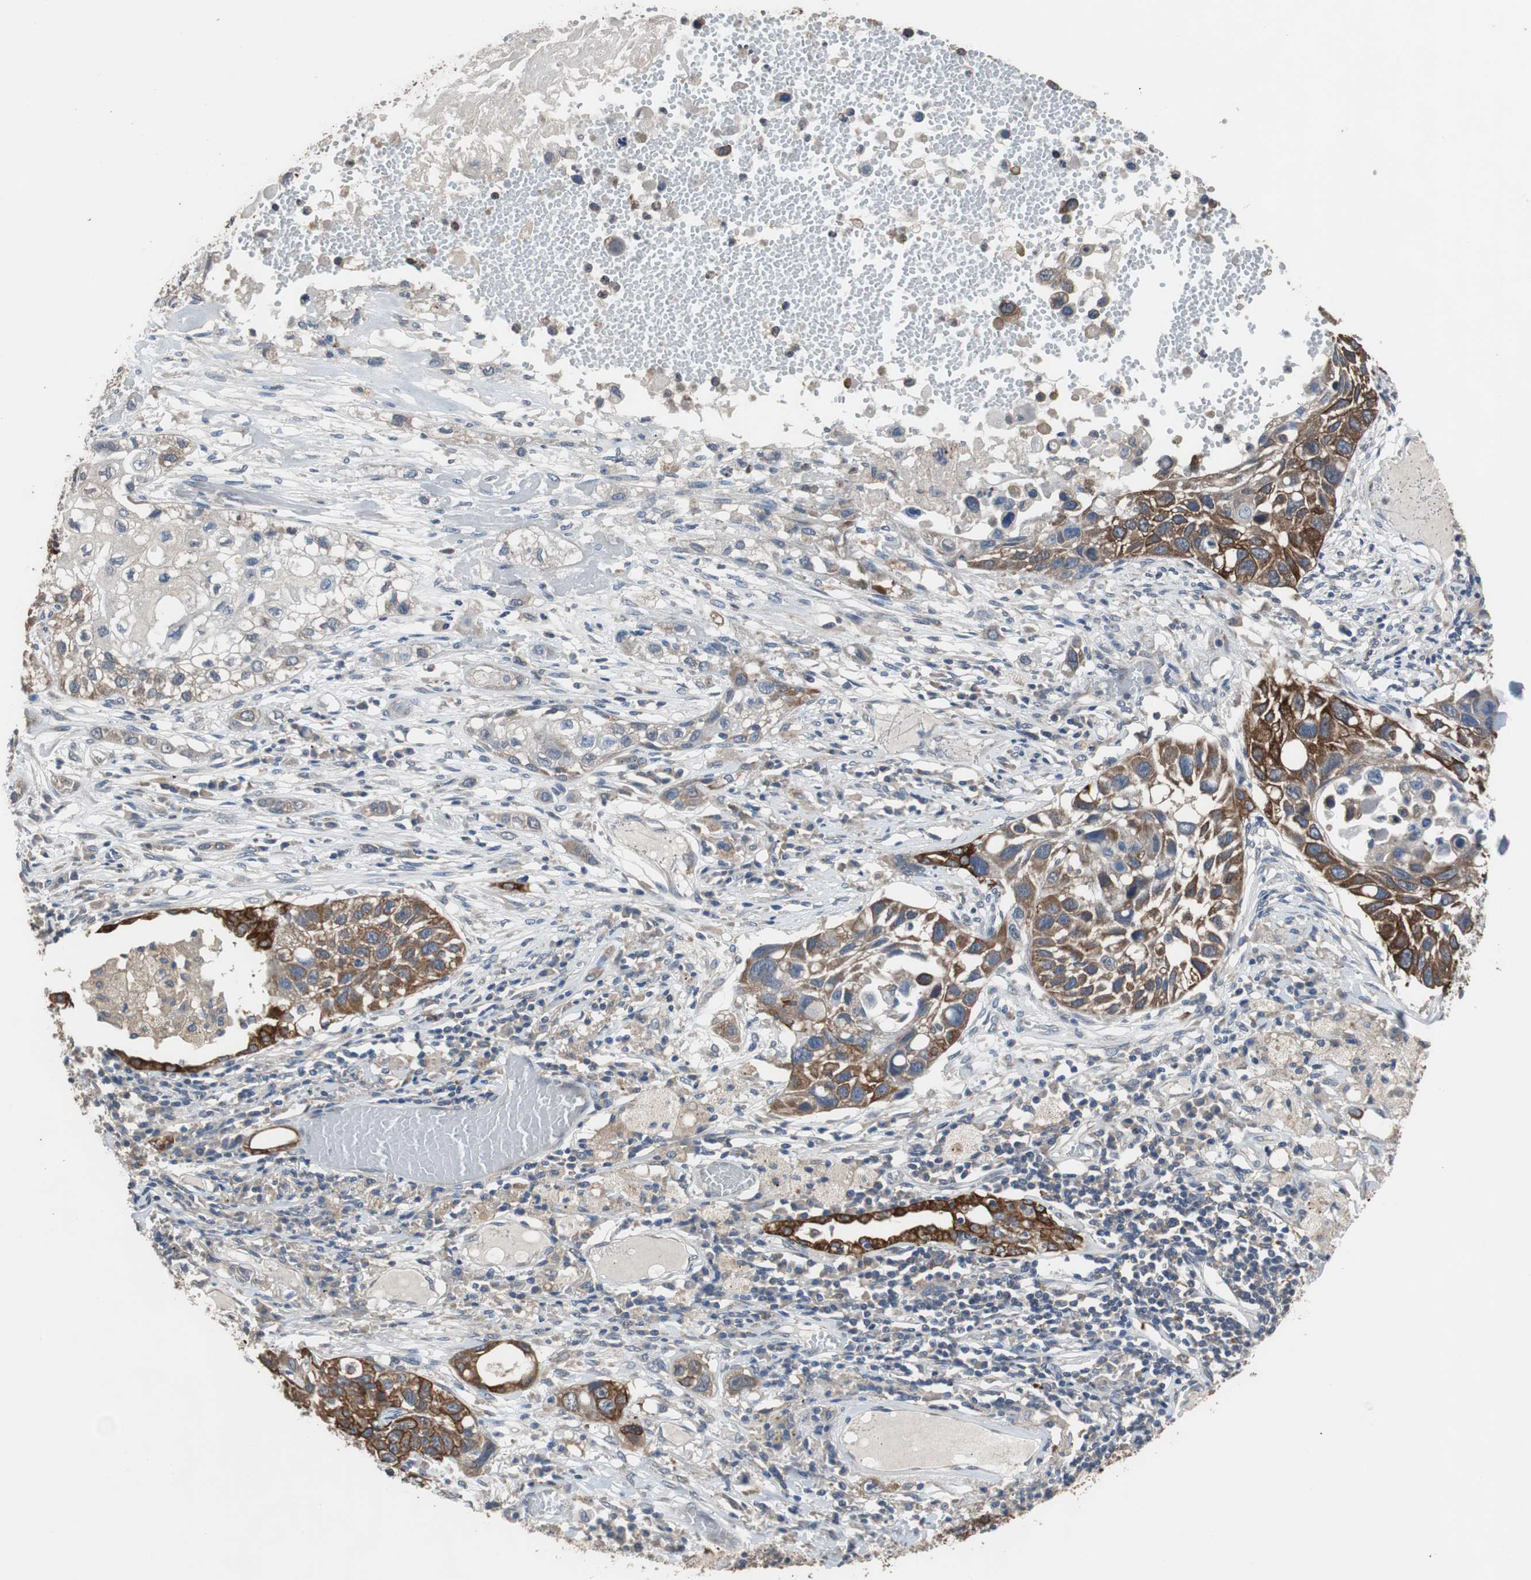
{"staining": {"intensity": "strong", "quantity": ">75%", "location": "cytoplasmic/membranous"}, "tissue": "lung cancer", "cell_type": "Tumor cells", "image_type": "cancer", "snomed": [{"axis": "morphology", "description": "Squamous cell carcinoma, NOS"}, {"axis": "topography", "description": "Lung"}], "caption": "Protein expression analysis of lung cancer (squamous cell carcinoma) reveals strong cytoplasmic/membranous staining in approximately >75% of tumor cells.", "gene": "USP10", "patient": {"sex": "male", "age": 71}}